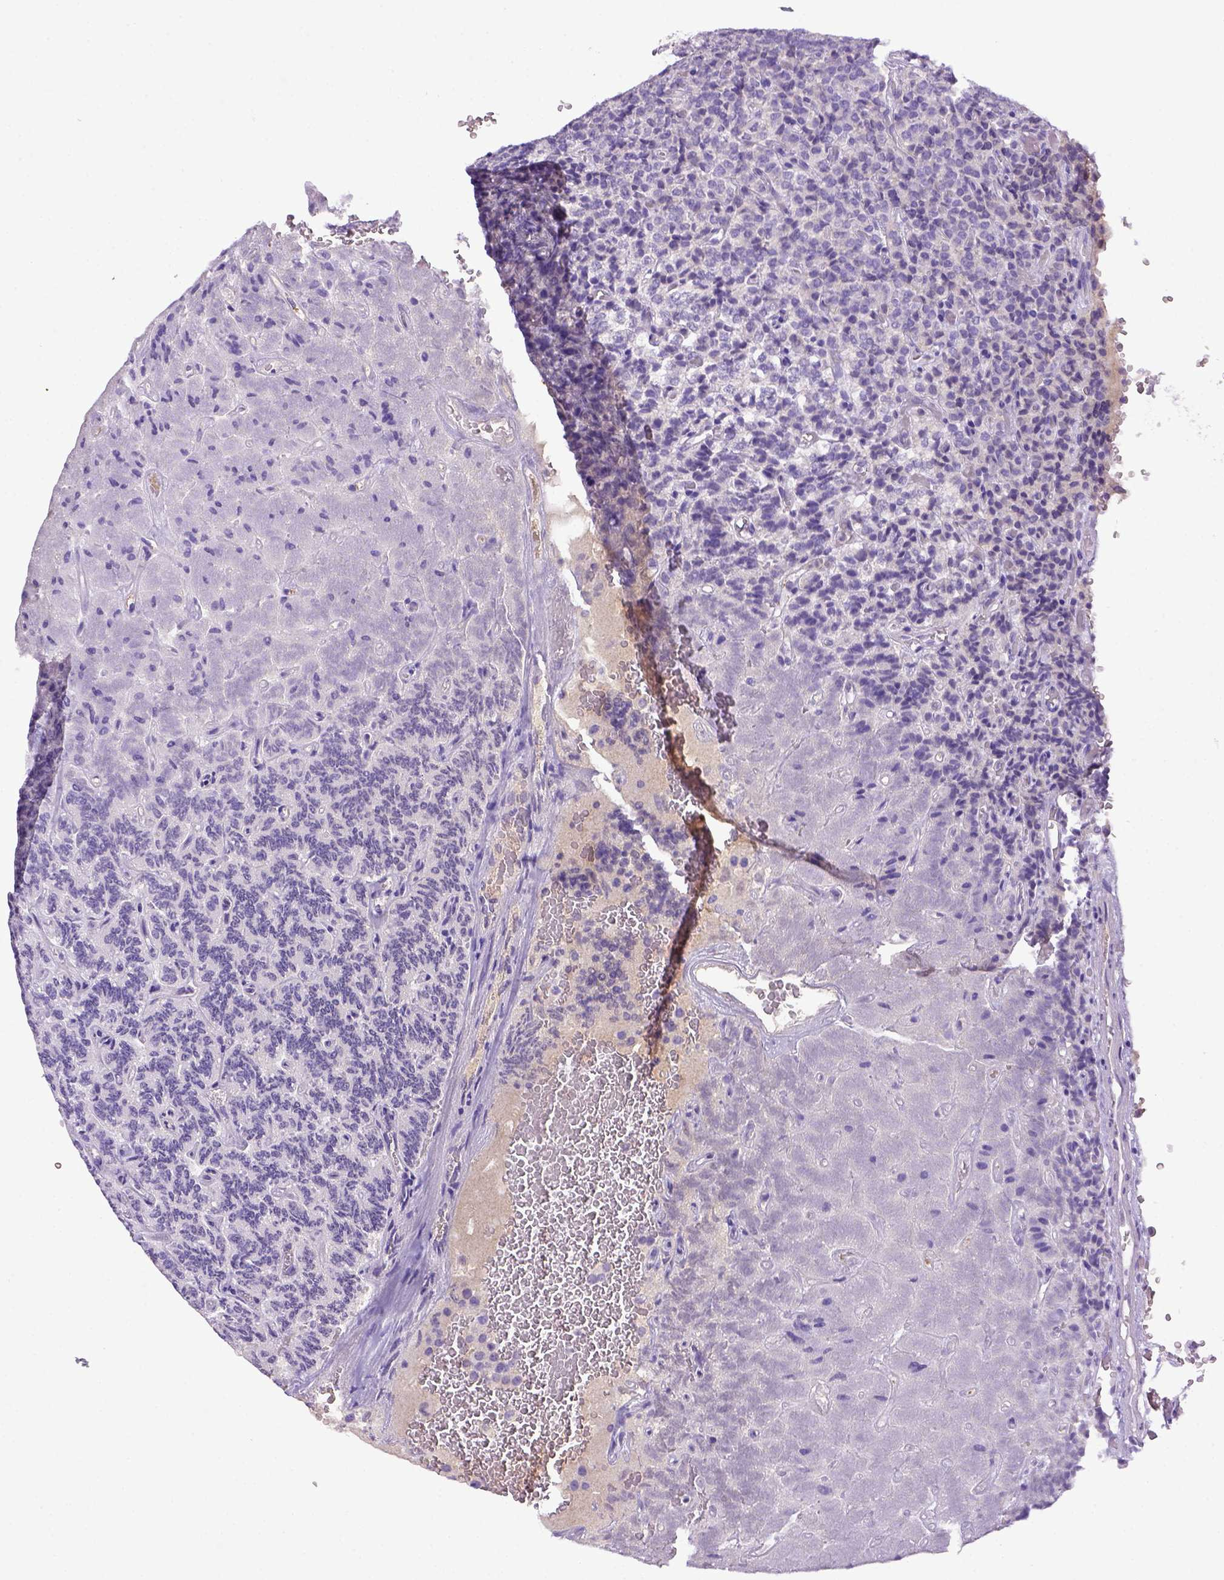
{"staining": {"intensity": "negative", "quantity": "none", "location": "none"}, "tissue": "carcinoid", "cell_type": "Tumor cells", "image_type": "cancer", "snomed": [{"axis": "morphology", "description": "Carcinoid, malignant, NOS"}, {"axis": "topography", "description": "Pancreas"}], "caption": "The micrograph shows no staining of tumor cells in malignant carcinoid.", "gene": "ITIH4", "patient": {"sex": "male", "age": 36}}